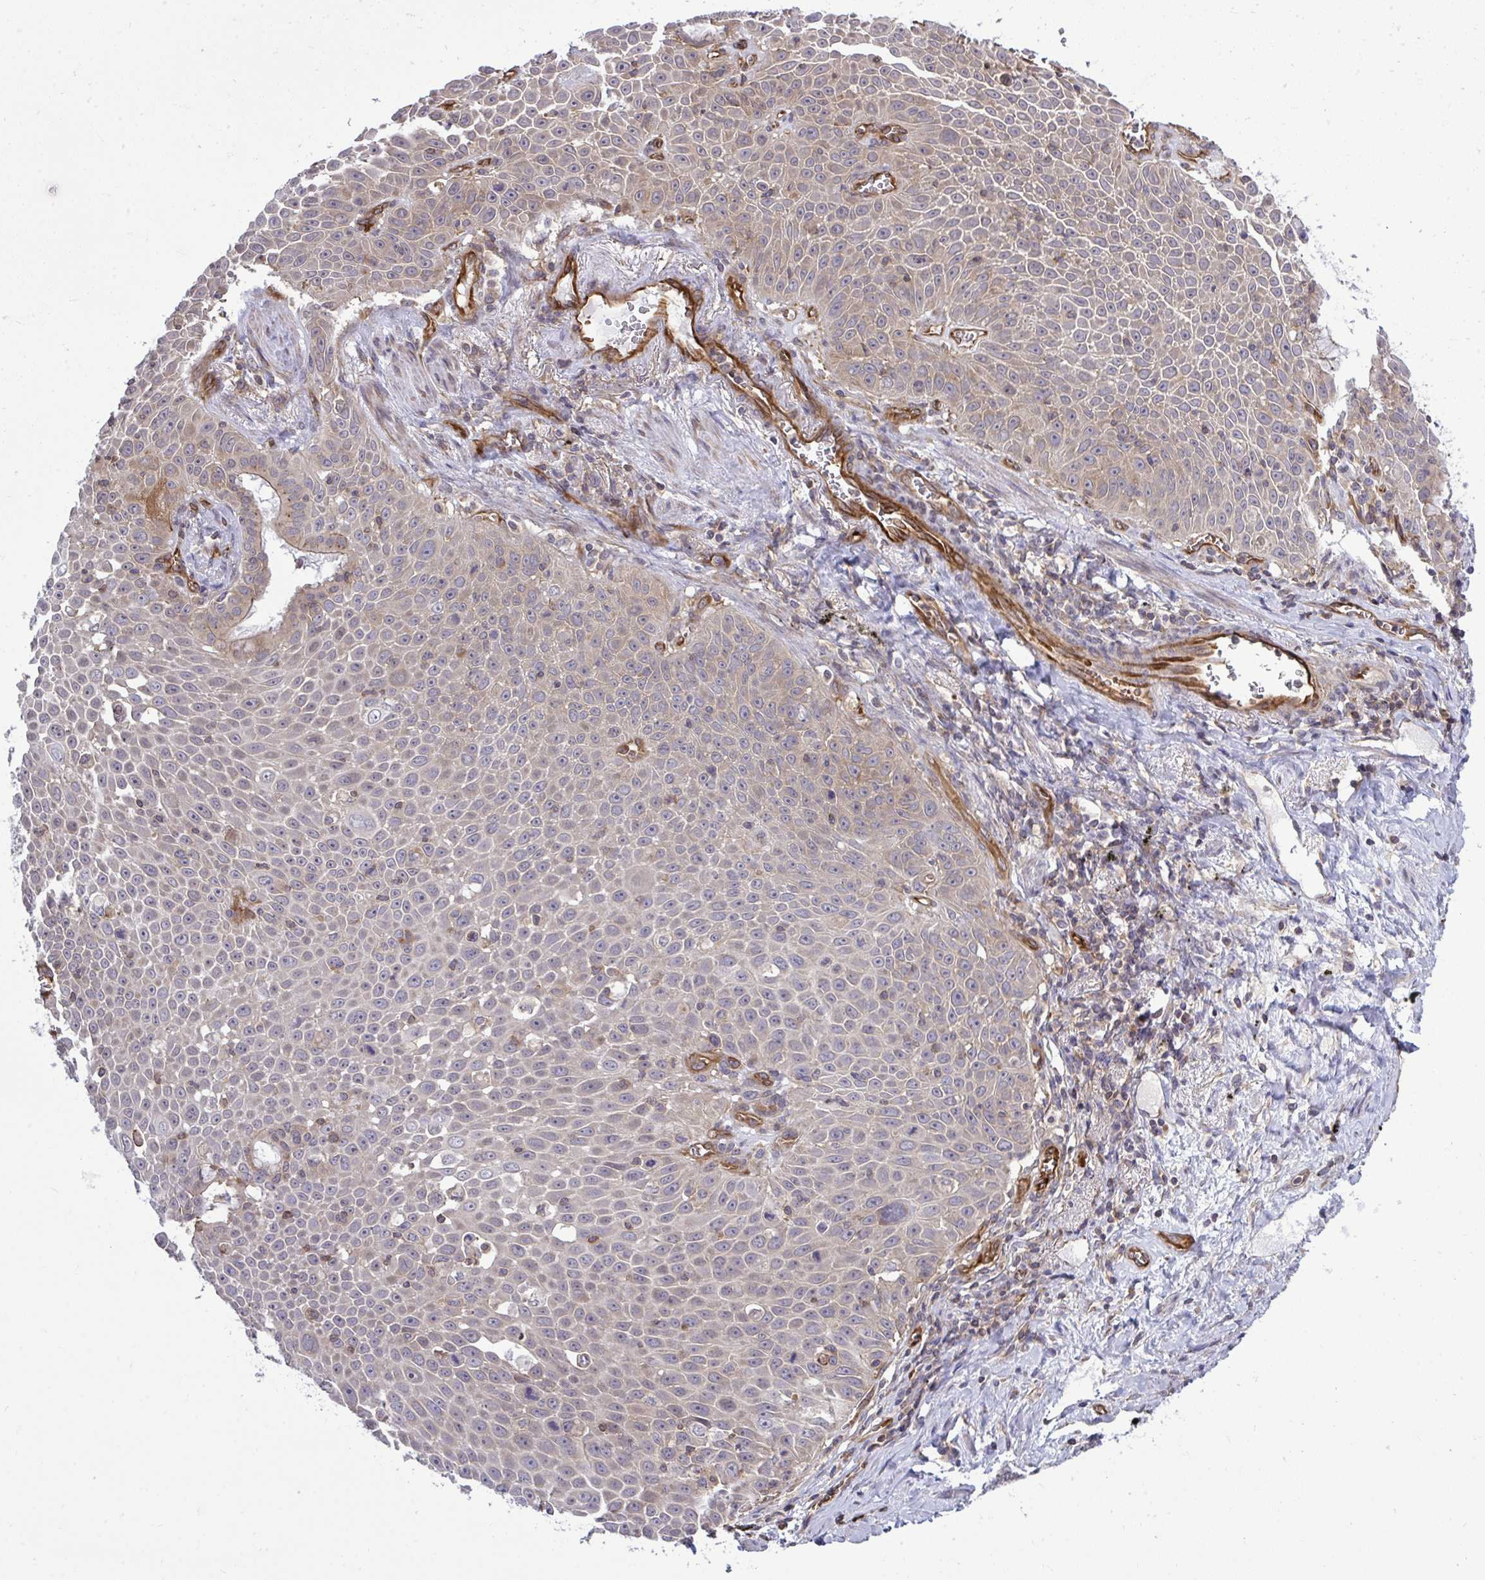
{"staining": {"intensity": "weak", "quantity": ">75%", "location": "cytoplasmic/membranous"}, "tissue": "lung cancer", "cell_type": "Tumor cells", "image_type": "cancer", "snomed": [{"axis": "morphology", "description": "Squamous cell carcinoma, NOS"}, {"axis": "morphology", "description": "Squamous cell carcinoma, metastatic, NOS"}, {"axis": "topography", "description": "Lymph node"}, {"axis": "topography", "description": "Lung"}], "caption": "Lung cancer (metastatic squamous cell carcinoma) was stained to show a protein in brown. There is low levels of weak cytoplasmic/membranous positivity in approximately >75% of tumor cells.", "gene": "FUT10", "patient": {"sex": "female", "age": 62}}